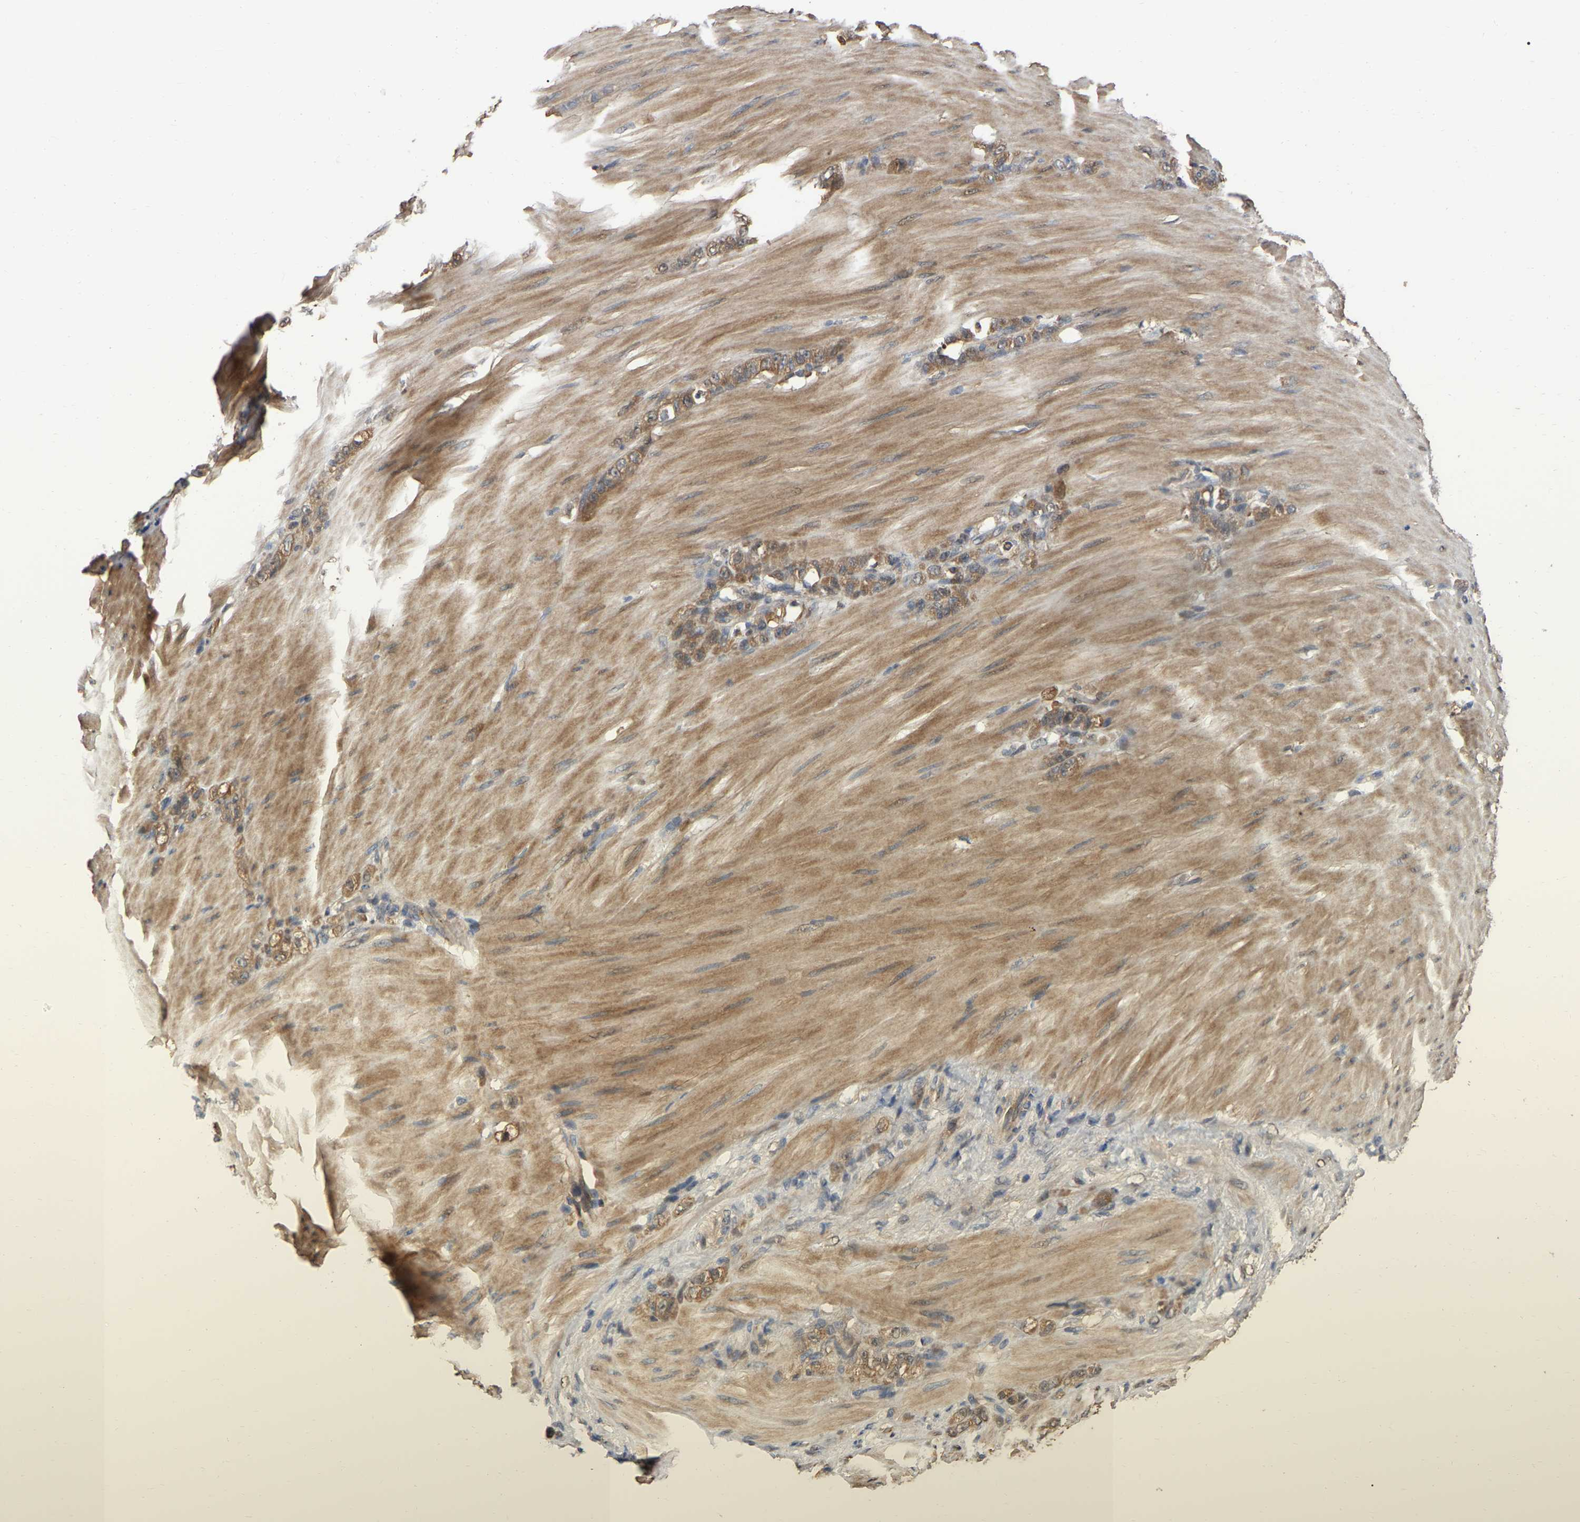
{"staining": {"intensity": "moderate", "quantity": ">75%", "location": "cytoplasmic/membranous"}, "tissue": "stomach cancer", "cell_type": "Tumor cells", "image_type": "cancer", "snomed": [{"axis": "morphology", "description": "Normal tissue, NOS"}, {"axis": "morphology", "description": "Adenocarcinoma, NOS"}, {"axis": "topography", "description": "Stomach"}], "caption": "Approximately >75% of tumor cells in human adenocarcinoma (stomach) show moderate cytoplasmic/membranous protein staining as visualized by brown immunohistochemical staining.", "gene": "FAM219A", "patient": {"sex": "male", "age": 82}}